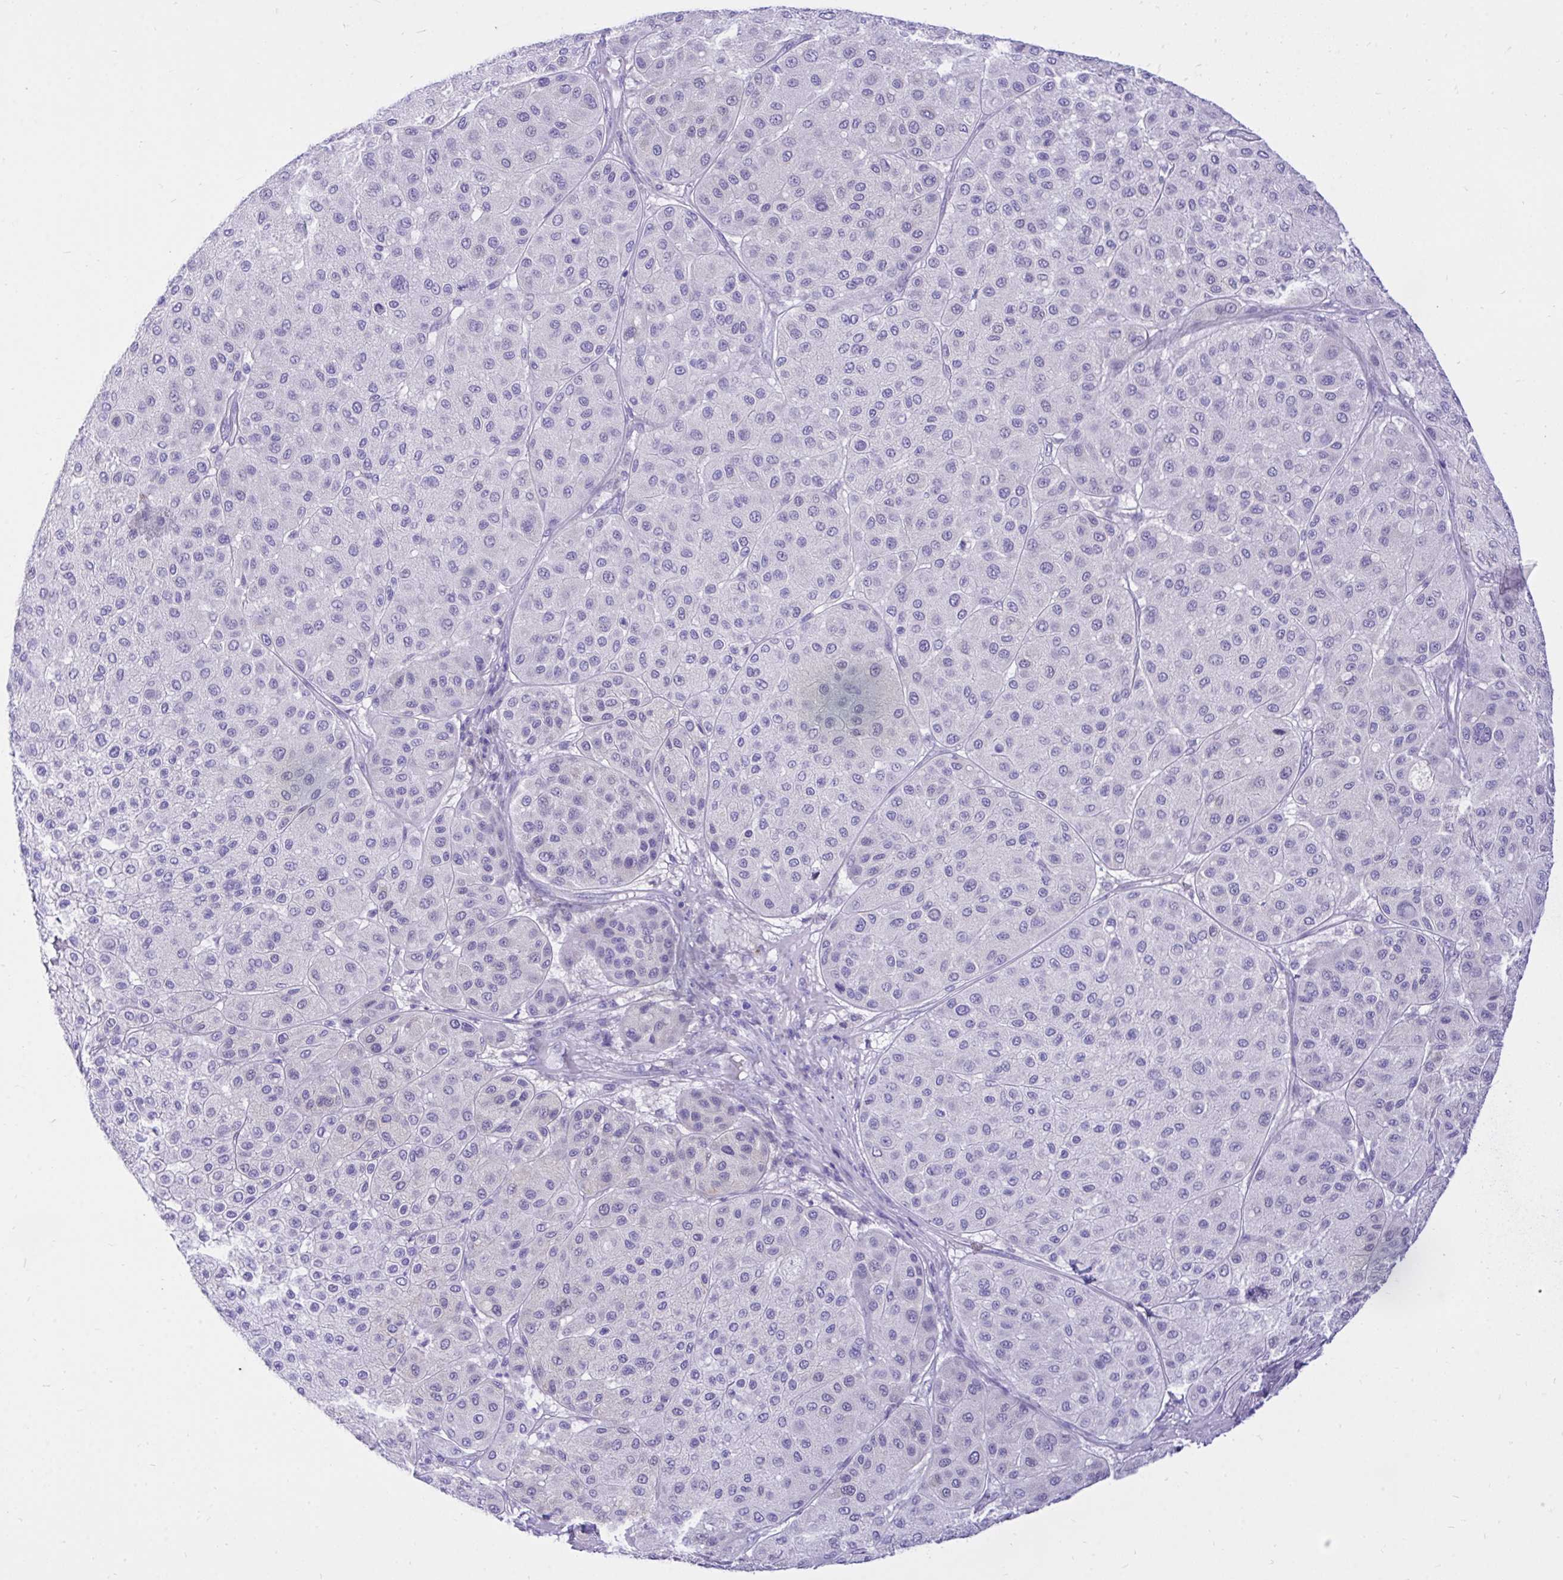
{"staining": {"intensity": "negative", "quantity": "none", "location": "none"}, "tissue": "melanoma", "cell_type": "Tumor cells", "image_type": "cancer", "snomed": [{"axis": "morphology", "description": "Malignant melanoma, Metastatic site"}, {"axis": "topography", "description": "Smooth muscle"}], "caption": "Tumor cells show no significant staining in malignant melanoma (metastatic site).", "gene": "MON1A", "patient": {"sex": "male", "age": 41}}